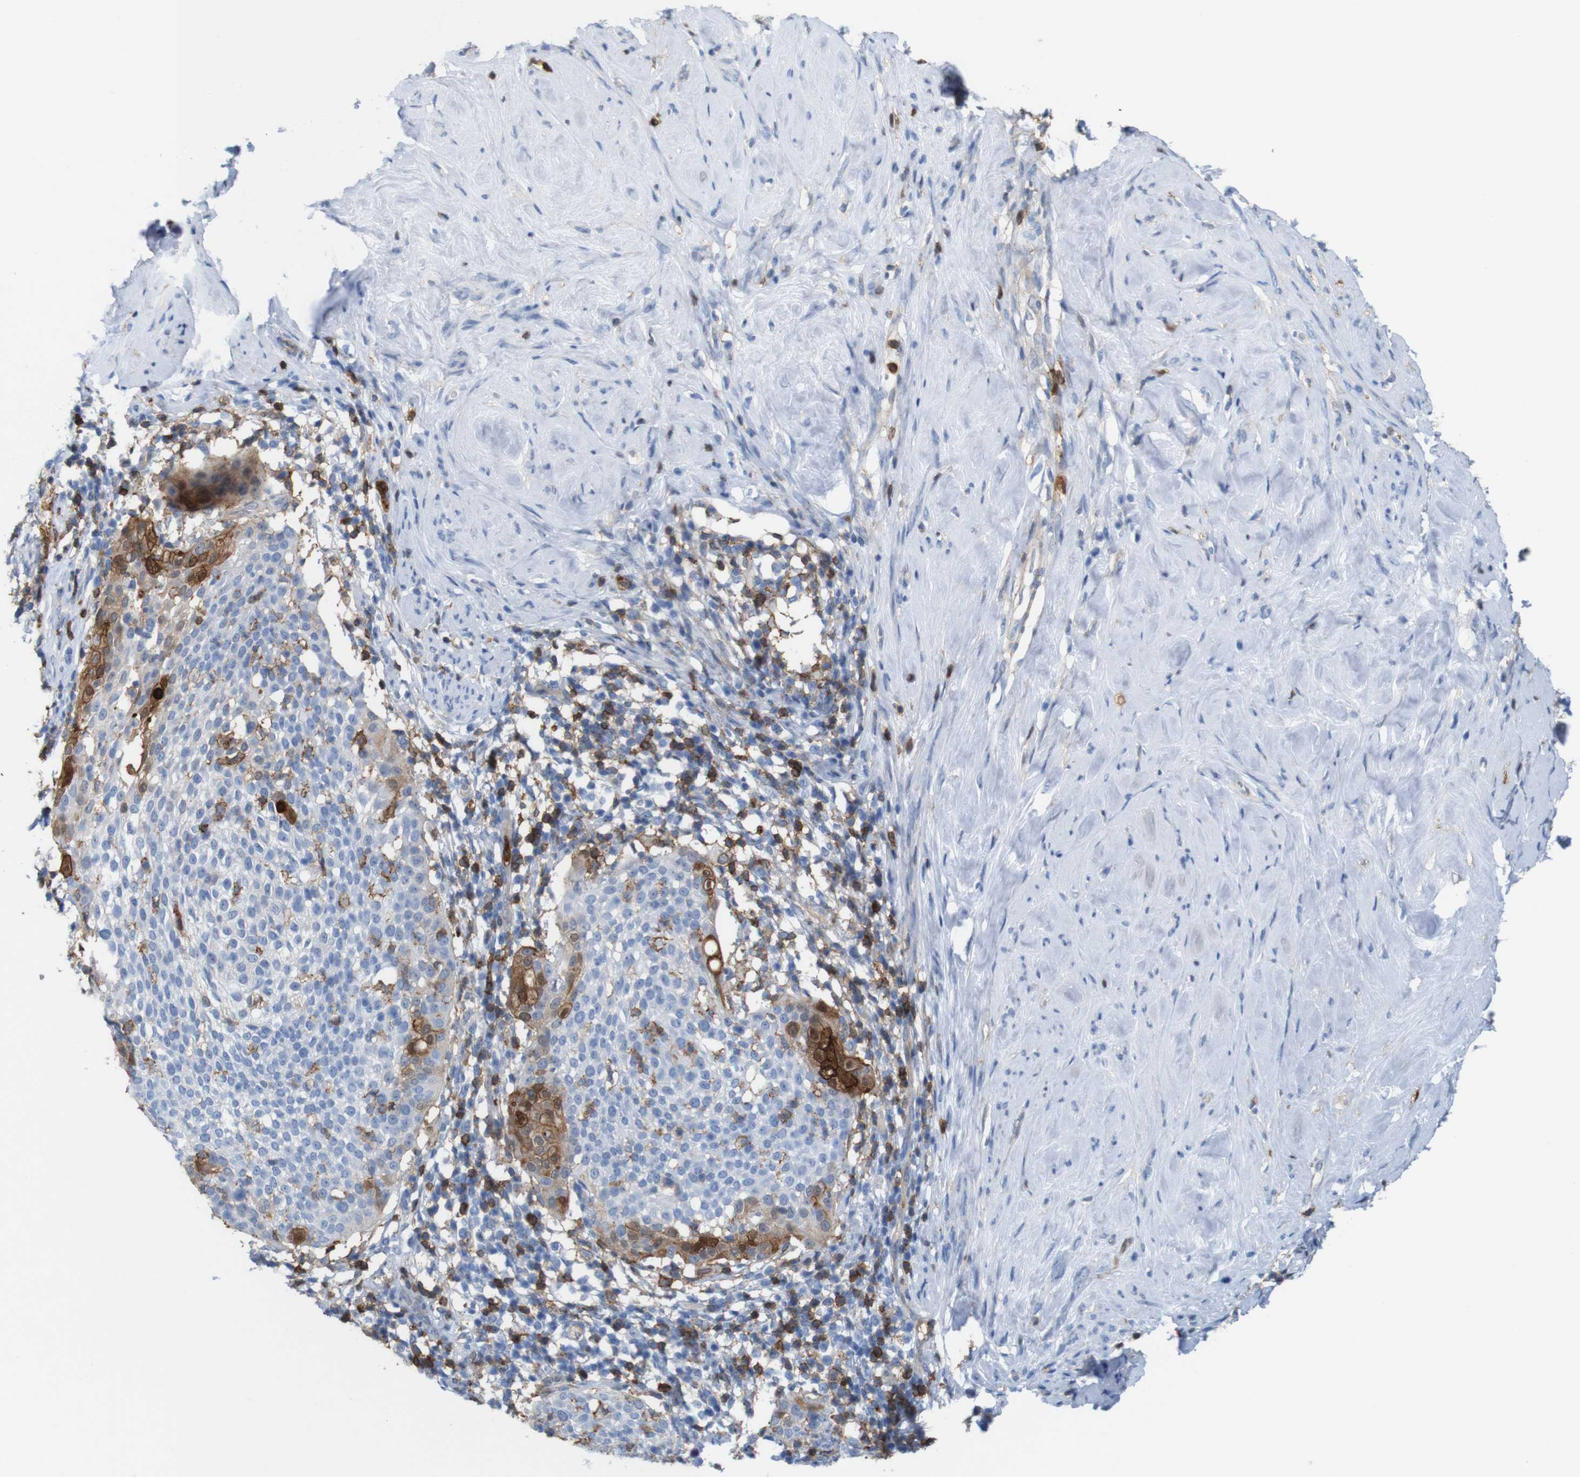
{"staining": {"intensity": "moderate", "quantity": "<25%", "location": "cytoplasmic/membranous"}, "tissue": "cervical cancer", "cell_type": "Tumor cells", "image_type": "cancer", "snomed": [{"axis": "morphology", "description": "Squamous cell carcinoma, NOS"}, {"axis": "topography", "description": "Cervix"}], "caption": "This micrograph shows immunohistochemistry (IHC) staining of human cervical cancer (squamous cell carcinoma), with low moderate cytoplasmic/membranous staining in approximately <25% of tumor cells.", "gene": "ANXA1", "patient": {"sex": "female", "age": 51}}